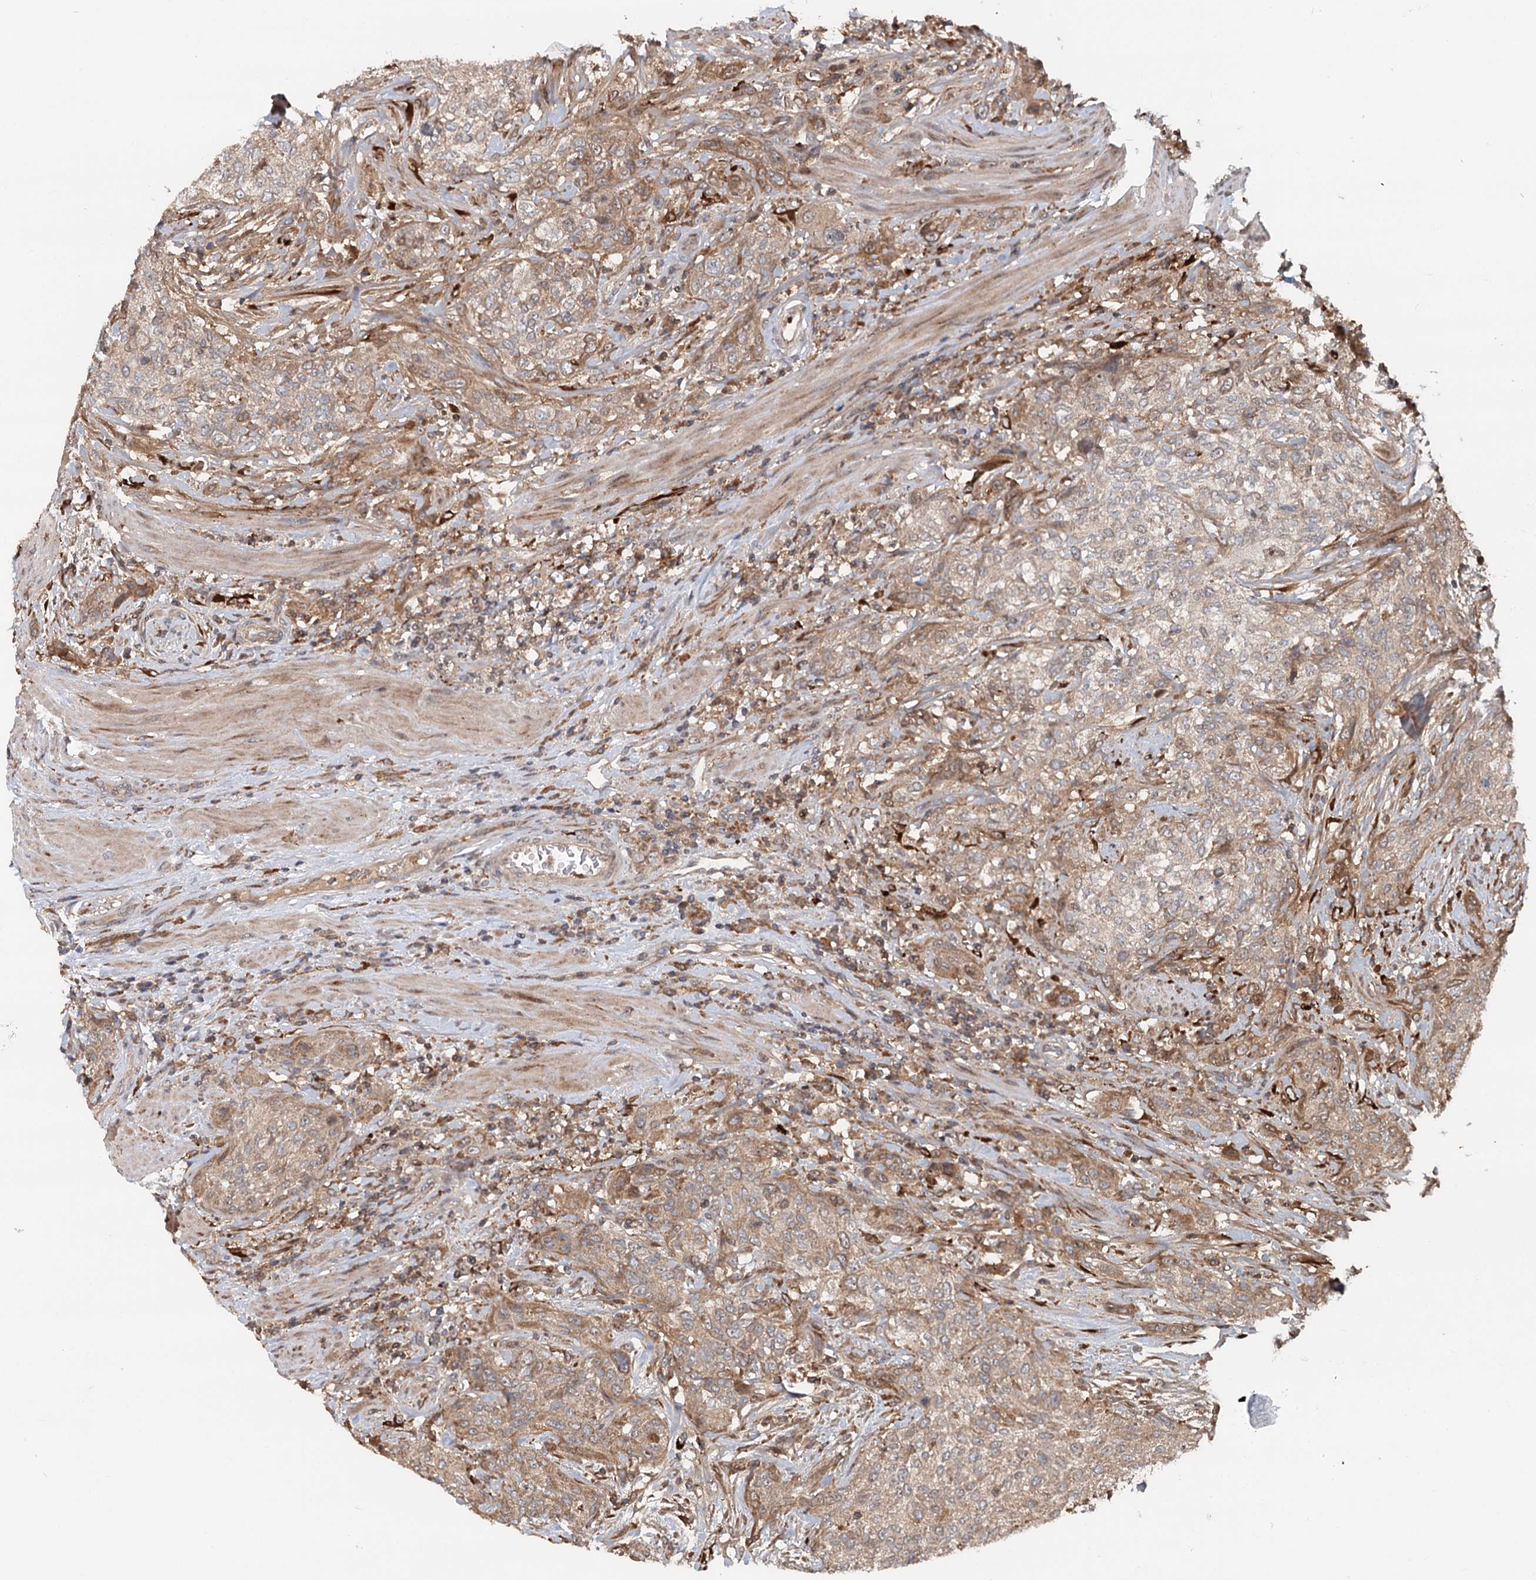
{"staining": {"intensity": "moderate", "quantity": ">75%", "location": "cytoplasmic/membranous"}, "tissue": "urothelial cancer", "cell_type": "Tumor cells", "image_type": "cancer", "snomed": [{"axis": "morphology", "description": "Normal tissue, NOS"}, {"axis": "morphology", "description": "Urothelial carcinoma, NOS"}, {"axis": "topography", "description": "Urinary bladder"}, {"axis": "topography", "description": "Peripheral nerve tissue"}], "caption": "A brown stain labels moderate cytoplasmic/membranous positivity of a protein in transitional cell carcinoma tumor cells.", "gene": "RNF111", "patient": {"sex": "male", "age": 35}}